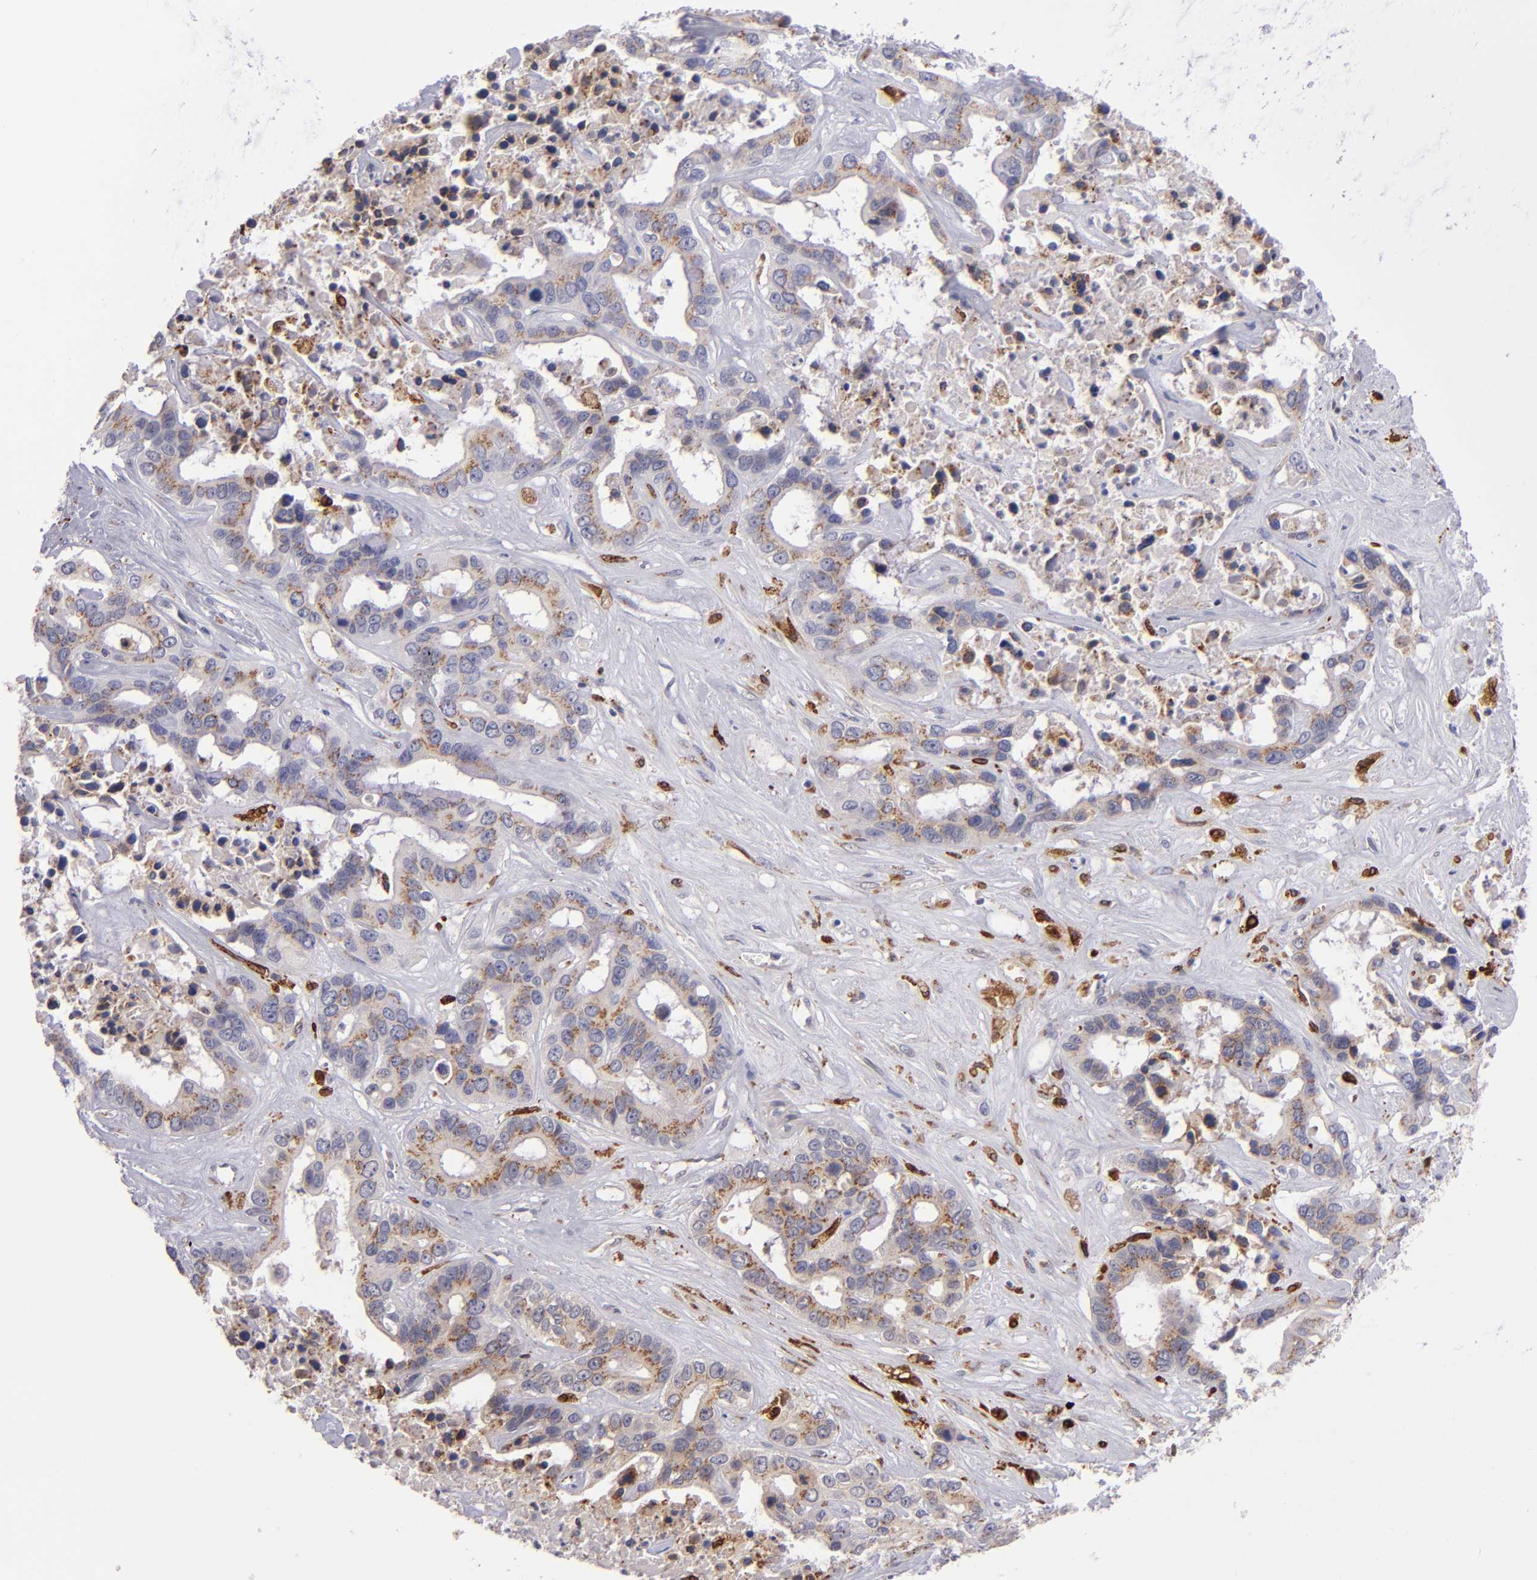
{"staining": {"intensity": "moderate", "quantity": ">75%", "location": "cytoplasmic/membranous"}, "tissue": "liver cancer", "cell_type": "Tumor cells", "image_type": "cancer", "snomed": [{"axis": "morphology", "description": "Cholangiocarcinoma"}, {"axis": "topography", "description": "Liver"}], "caption": "Immunohistochemistry (IHC) micrograph of liver cholangiocarcinoma stained for a protein (brown), which reveals medium levels of moderate cytoplasmic/membranous staining in about >75% of tumor cells.", "gene": "PTGS1", "patient": {"sex": "female", "age": 65}}